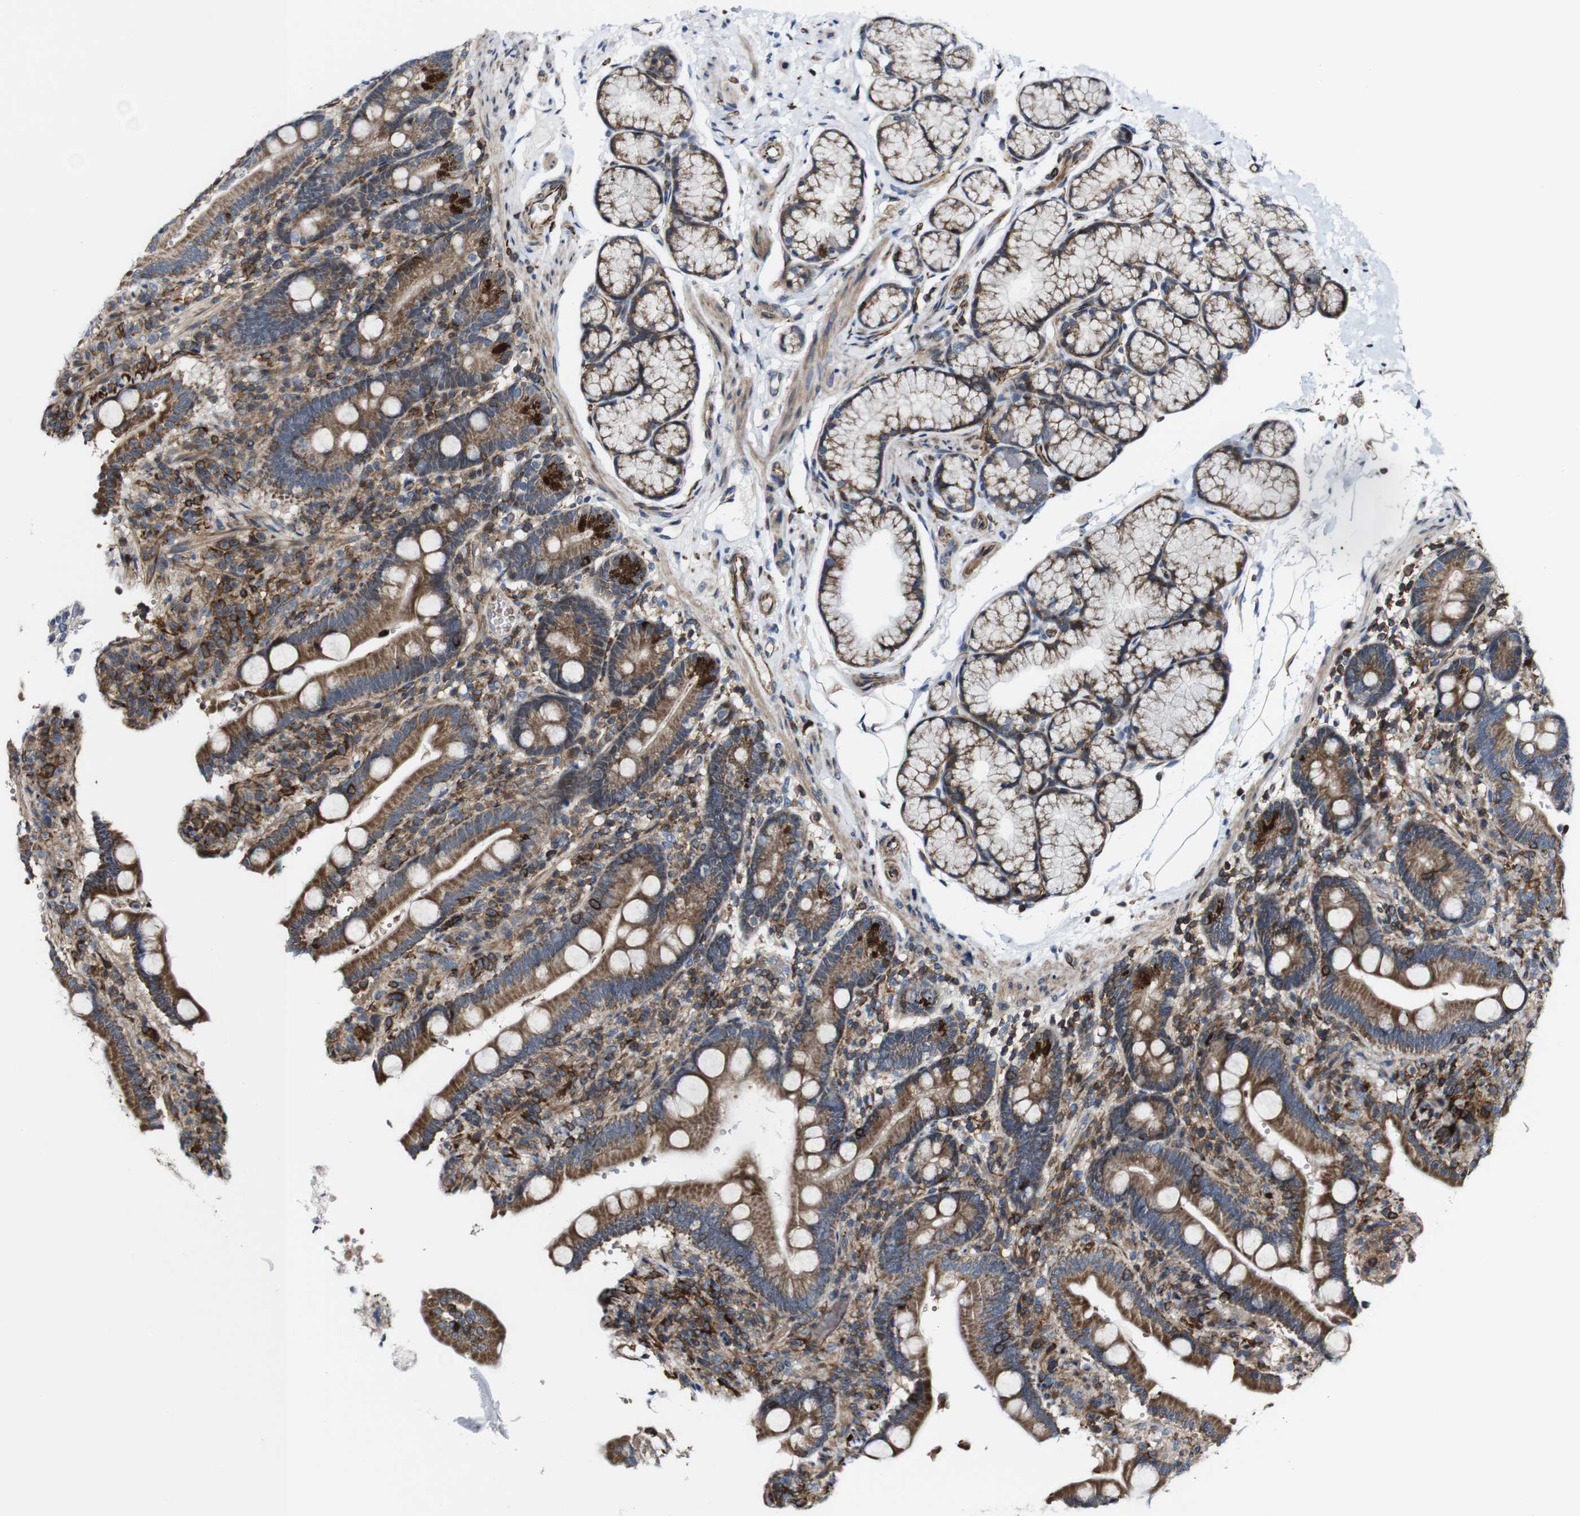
{"staining": {"intensity": "strong", "quantity": ">75%", "location": "cytoplasmic/membranous"}, "tissue": "duodenum", "cell_type": "Glandular cells", "image_type": "normal", "snomed": [{"axis": "morphology", "description": "Normal tissue, NOS"}, {"axis": "topography", "description": "Small intestine, NOS"}], "caption": "Immunohistochemical staining of benign human duodenum reveals strong cytoplasmic/membranous protein staining in about >75% of glandular cells.", "gene": "JAK2", "patient": {"sex": "female", "age": 71}}